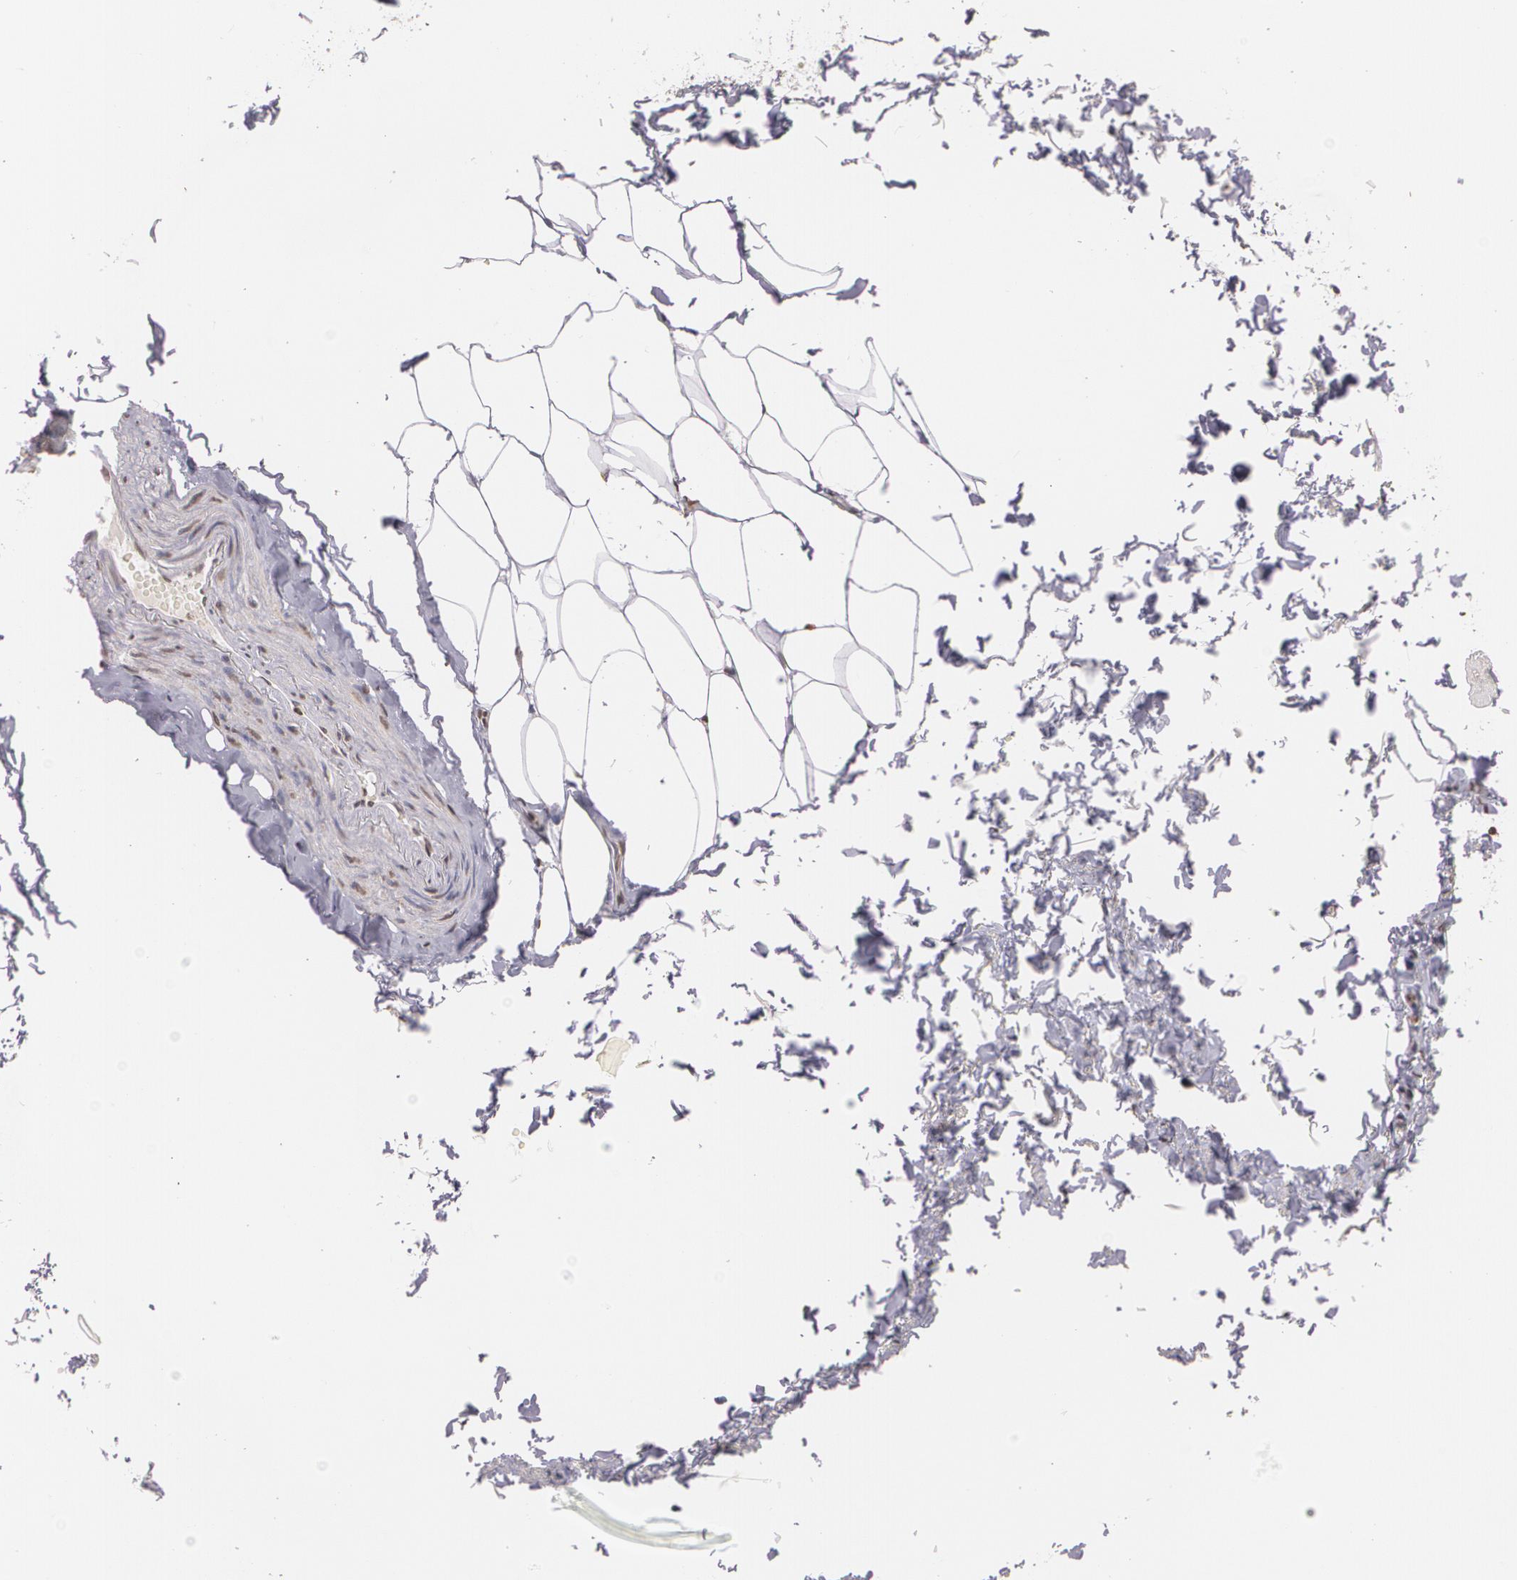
{"staining": {"intensity": "moderate", "quantity": ">75%", "location": "nuclear"}, "tissue": "adipose tissue", "cell_type": "Adipocytes", "image_type": "normal", "snomed": [{"axis": "morphology", "description": "Normal tissue, NOS"}, {"axis": "topography", "description": "Soft tissue"}, {"axis": "topography", "description": "Peripheral nerve tissue"}], "caption": "IHC (DAB (3,3'-diaminobenzidine)) staining of benign adipose tissue reveals moderate nuclear protein staining in approximately >75% of adipocytes. (Brightfield microscopy of DAB IHC at high magnification).", "gene": "THRB", "patient": {"sex": "female", "age": 68}}